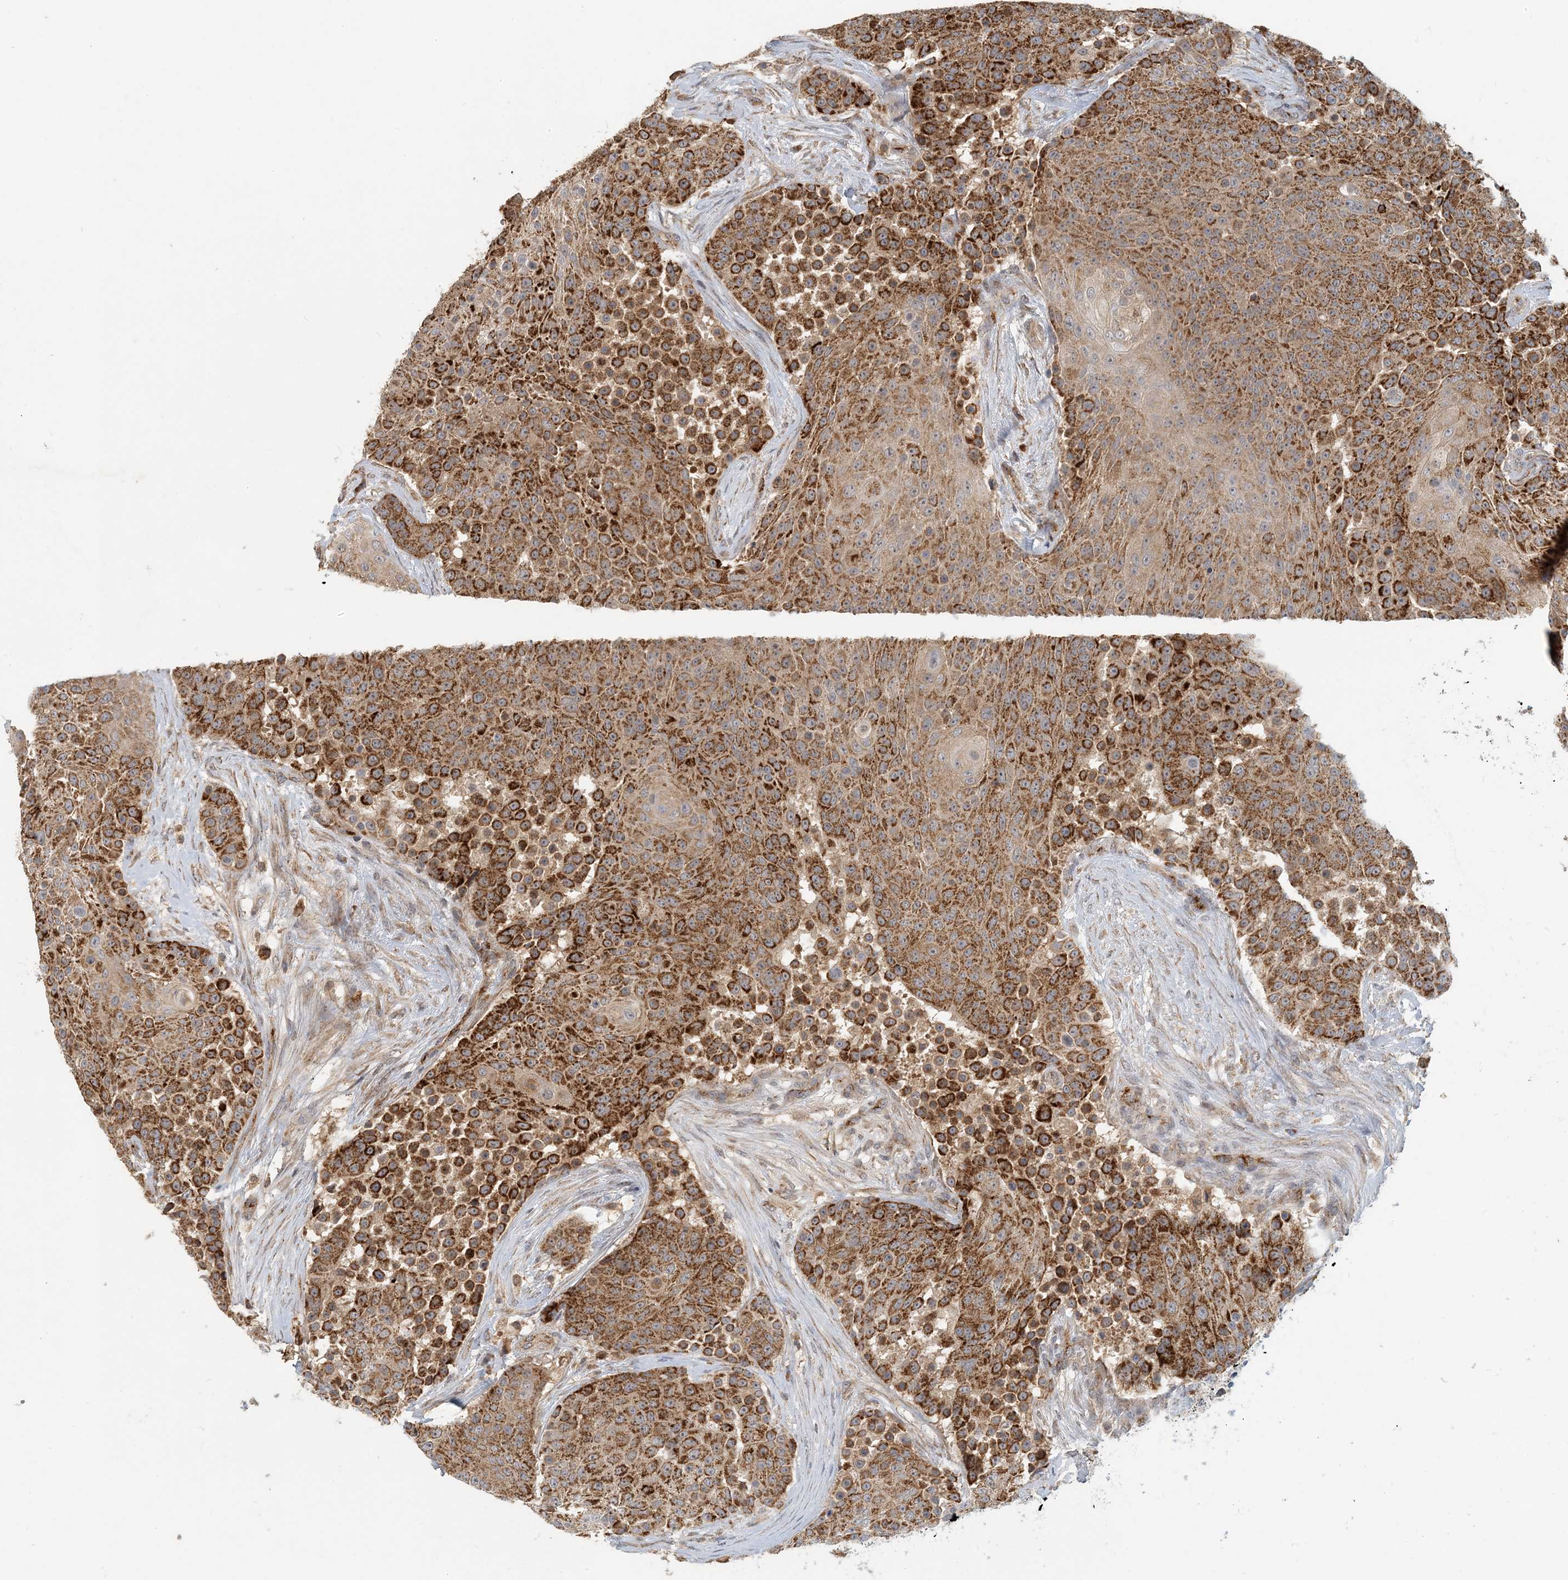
{"staining": {"intensity": "strong", "quantity": ">75%", "location": "cytoplasmic/membranous"}, "tissue": "urothelial cancer", "cell_type": "Tumor cells", "image_type": "cancer", "snomed": [{"axis": "morphology", "description": "Urothelial carcinoma, High grade"}, {"axis": "topography", "description": "Urinary bladder"}], "caption": "Strong cytoplasmic/membranous staining is present in approximately >75% of tumor cells in urothelial cancer.", "gene": "ZBTB3", "patient": {"sex": "female", "age": 63}}